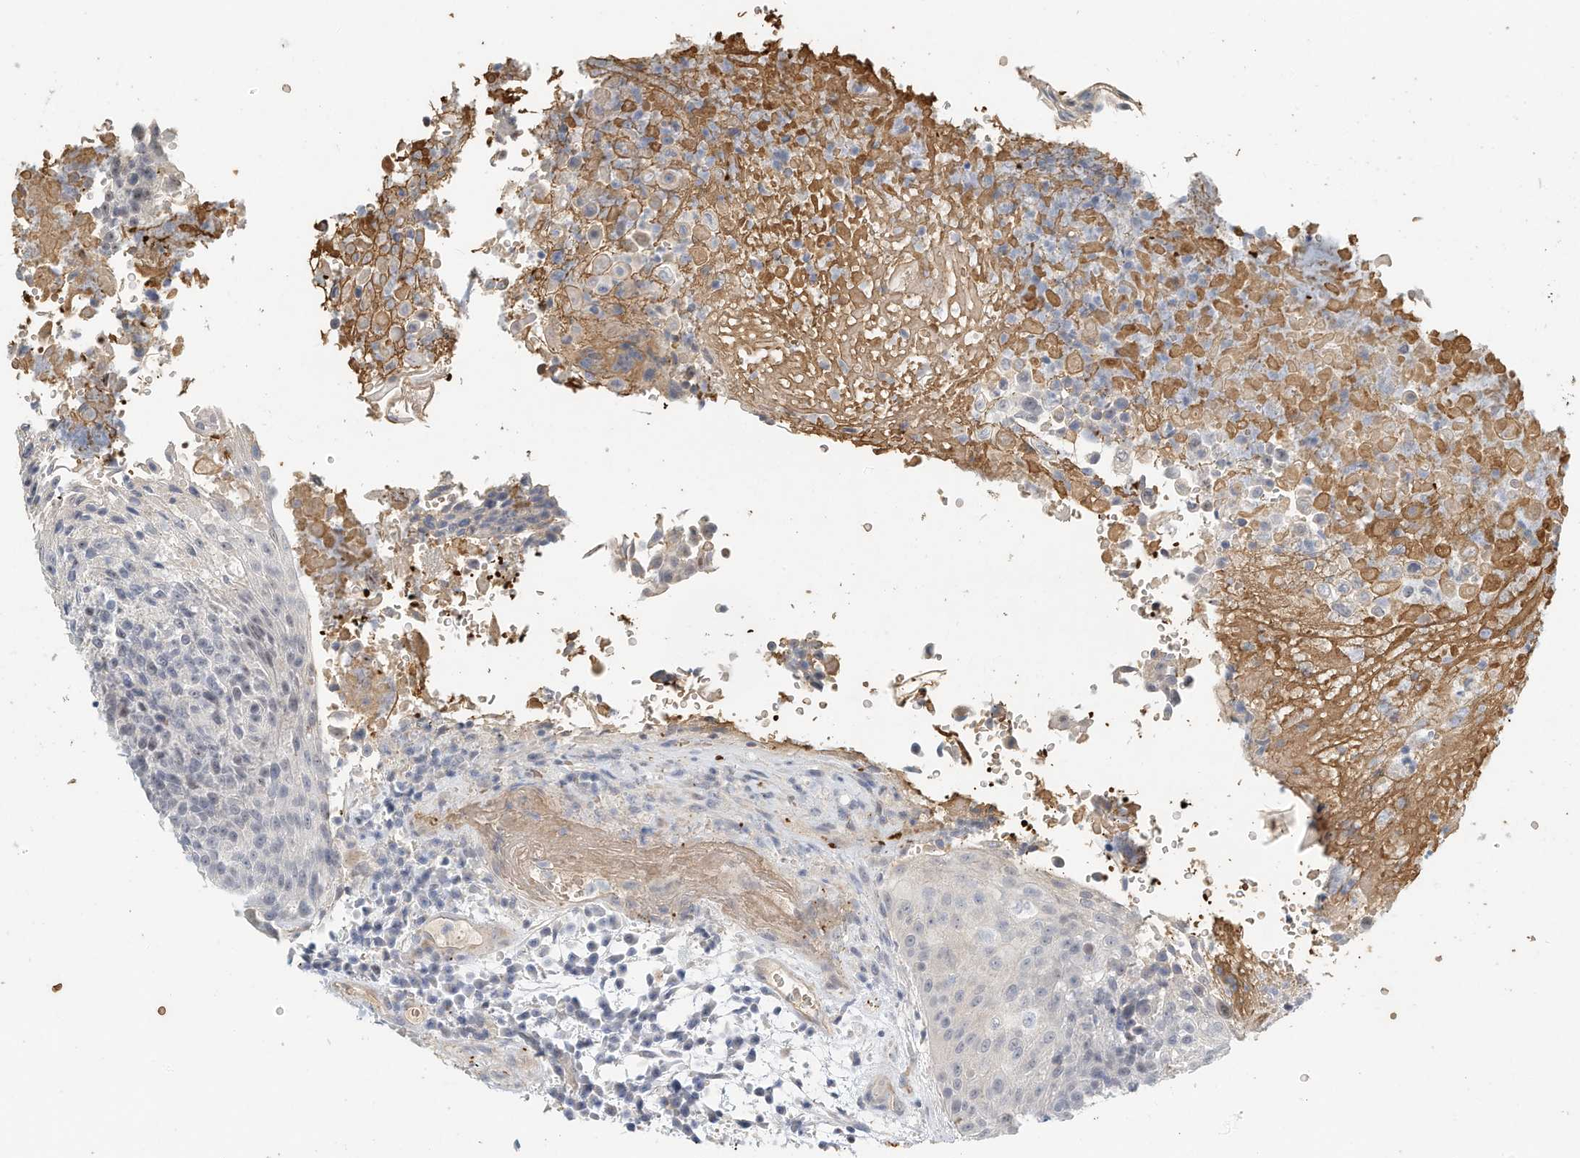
{"staining": {"intensity": "negative", "quantity": "none", "location": "none"}, "tissue": "urothelial cancer", "cell_type": "Tumor cells", "image_type": "cancer", "snomed": [{"axis": "morphology", "description": "Urothelial carcinoma, High grade"}, {"axis": "topography", "description": "Urinary bladder"}], "caption": "This is a image of immunohistochemistry (IHC) staining of urothelial cancer, which shows no positivity in tumor cells. The staining is performed using DAB brown chromogen with nuclei counter-stained in using hematoxylin.", "gene": "RCAN3", "patient": {"sex": "female", "age": 63}}